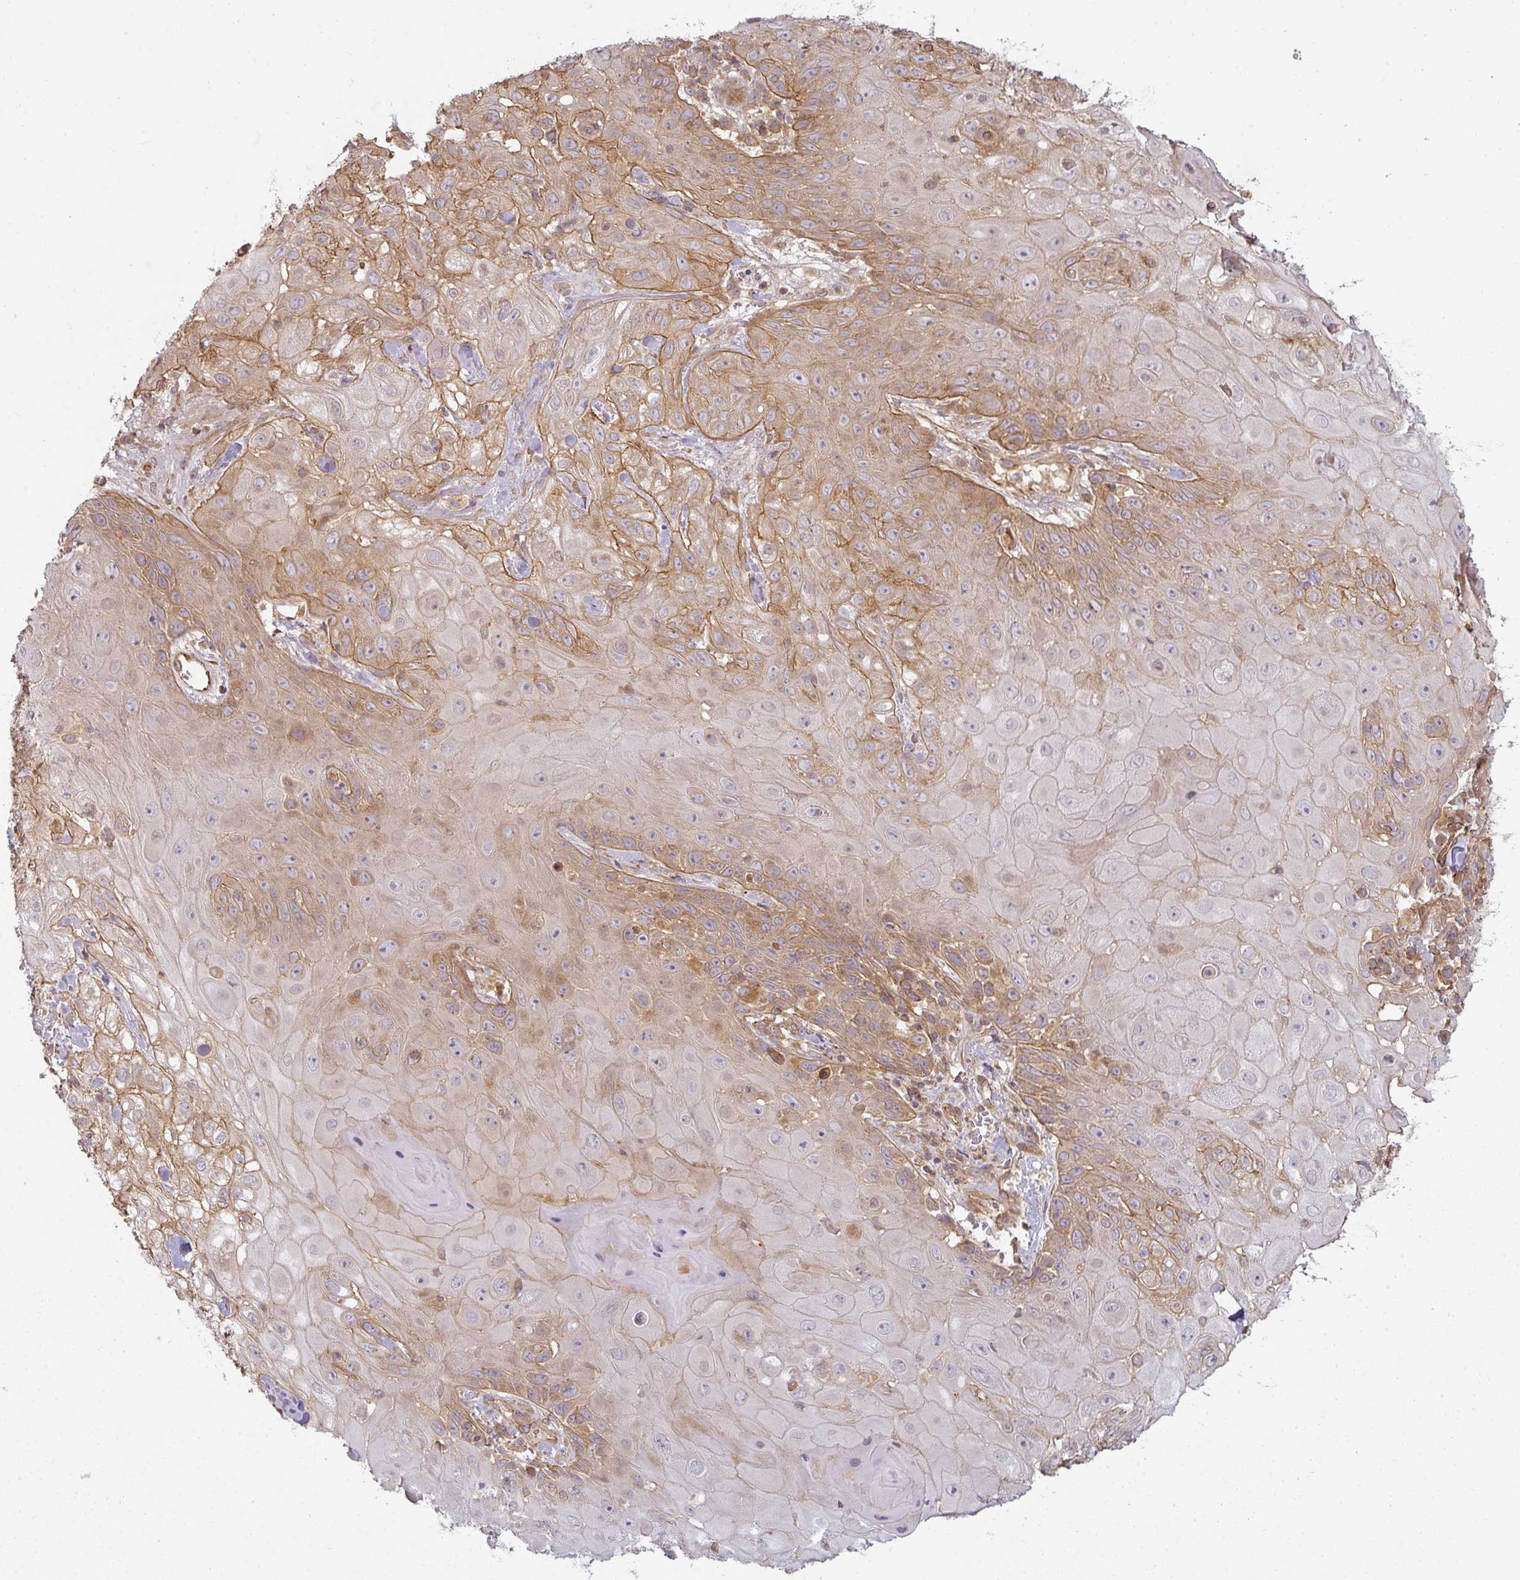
{"staining": {"intensity": "moderate", "quantity": "25%-75%", "location": "cytoplasmic/membranous"}, "tissue": "skin cancer", "cell_type": "Tumor cells", "image_type": "cancer", "snomed": [{"axis": "morphology", "description": "Normal tissue, NOS"}, {"axis": "morphology", "description": "Squamous cell carcinoma, NOS"}, {"axis": "topography", "description": "Skin"}, {"axis": "topography", "description": "Cartilage tissue"}], "caption": "The histopathology image shows a brown stain indicating the presence of a protein in the cytoplasmic/membranous of tumor cells in skin squamous cell carcinoma. (IHC, brightfield microscopy, high magnification).", "gene": "CNOT1", "patient": {"sex": "female", "age": 79}}